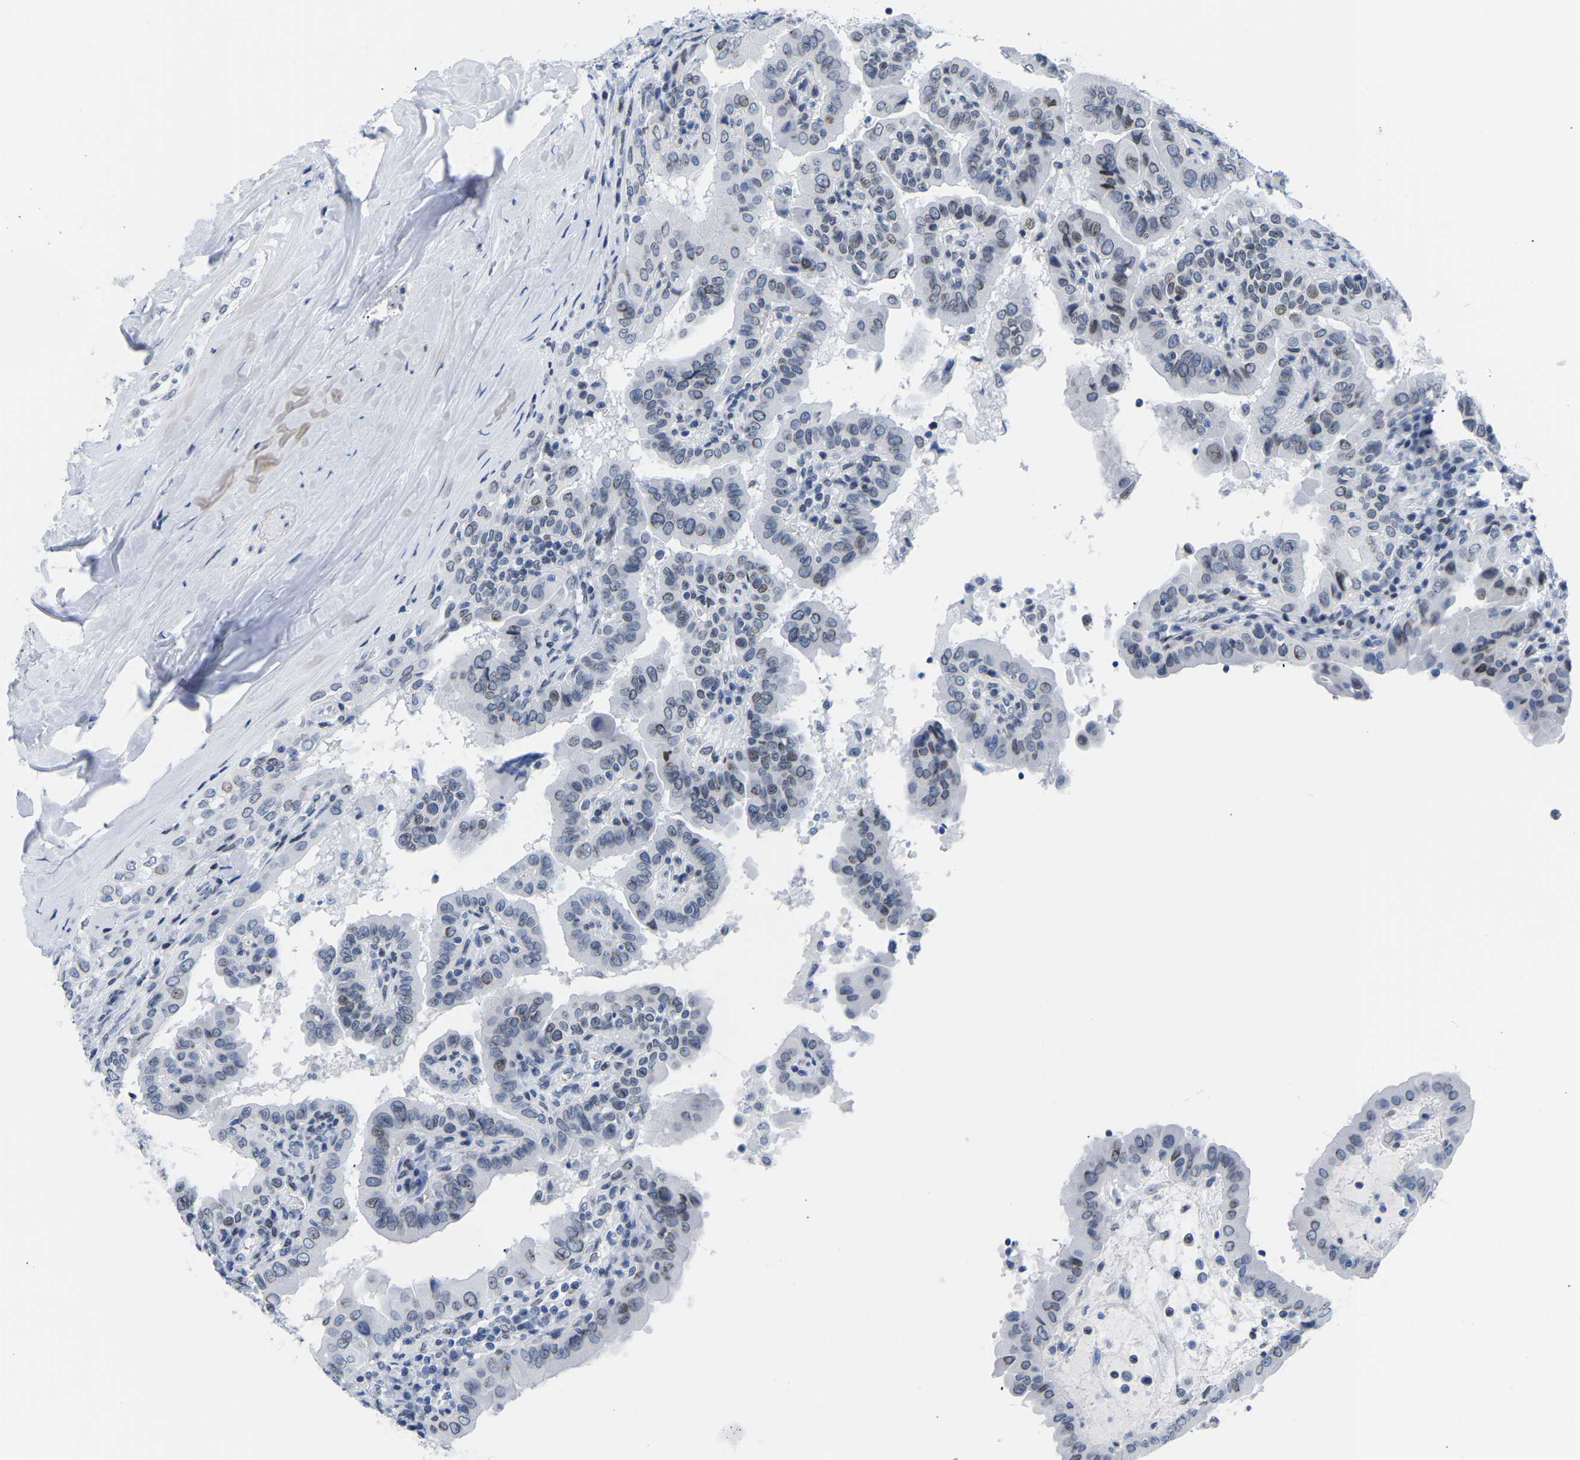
{"staining": {"intensity": "weak", "quantity": "<25%", "location": "nuclear"}, "tissue": "thyroid cancer", "cell_type": "Tumor cells", "image_type": "cancer", "snomed": [{"axis": "morphology", "description": "Papillary adenocarcinoma, NOS"}, {"axis": "topography", "description": "Thyroid gland"}], "caption": "The histopathology image exhibits no significant positivity in tumor cells of thyroid papillary adenocarcinoma.", "gene": "UPK3A", "patient": {"sex": "male", "age": 33}}